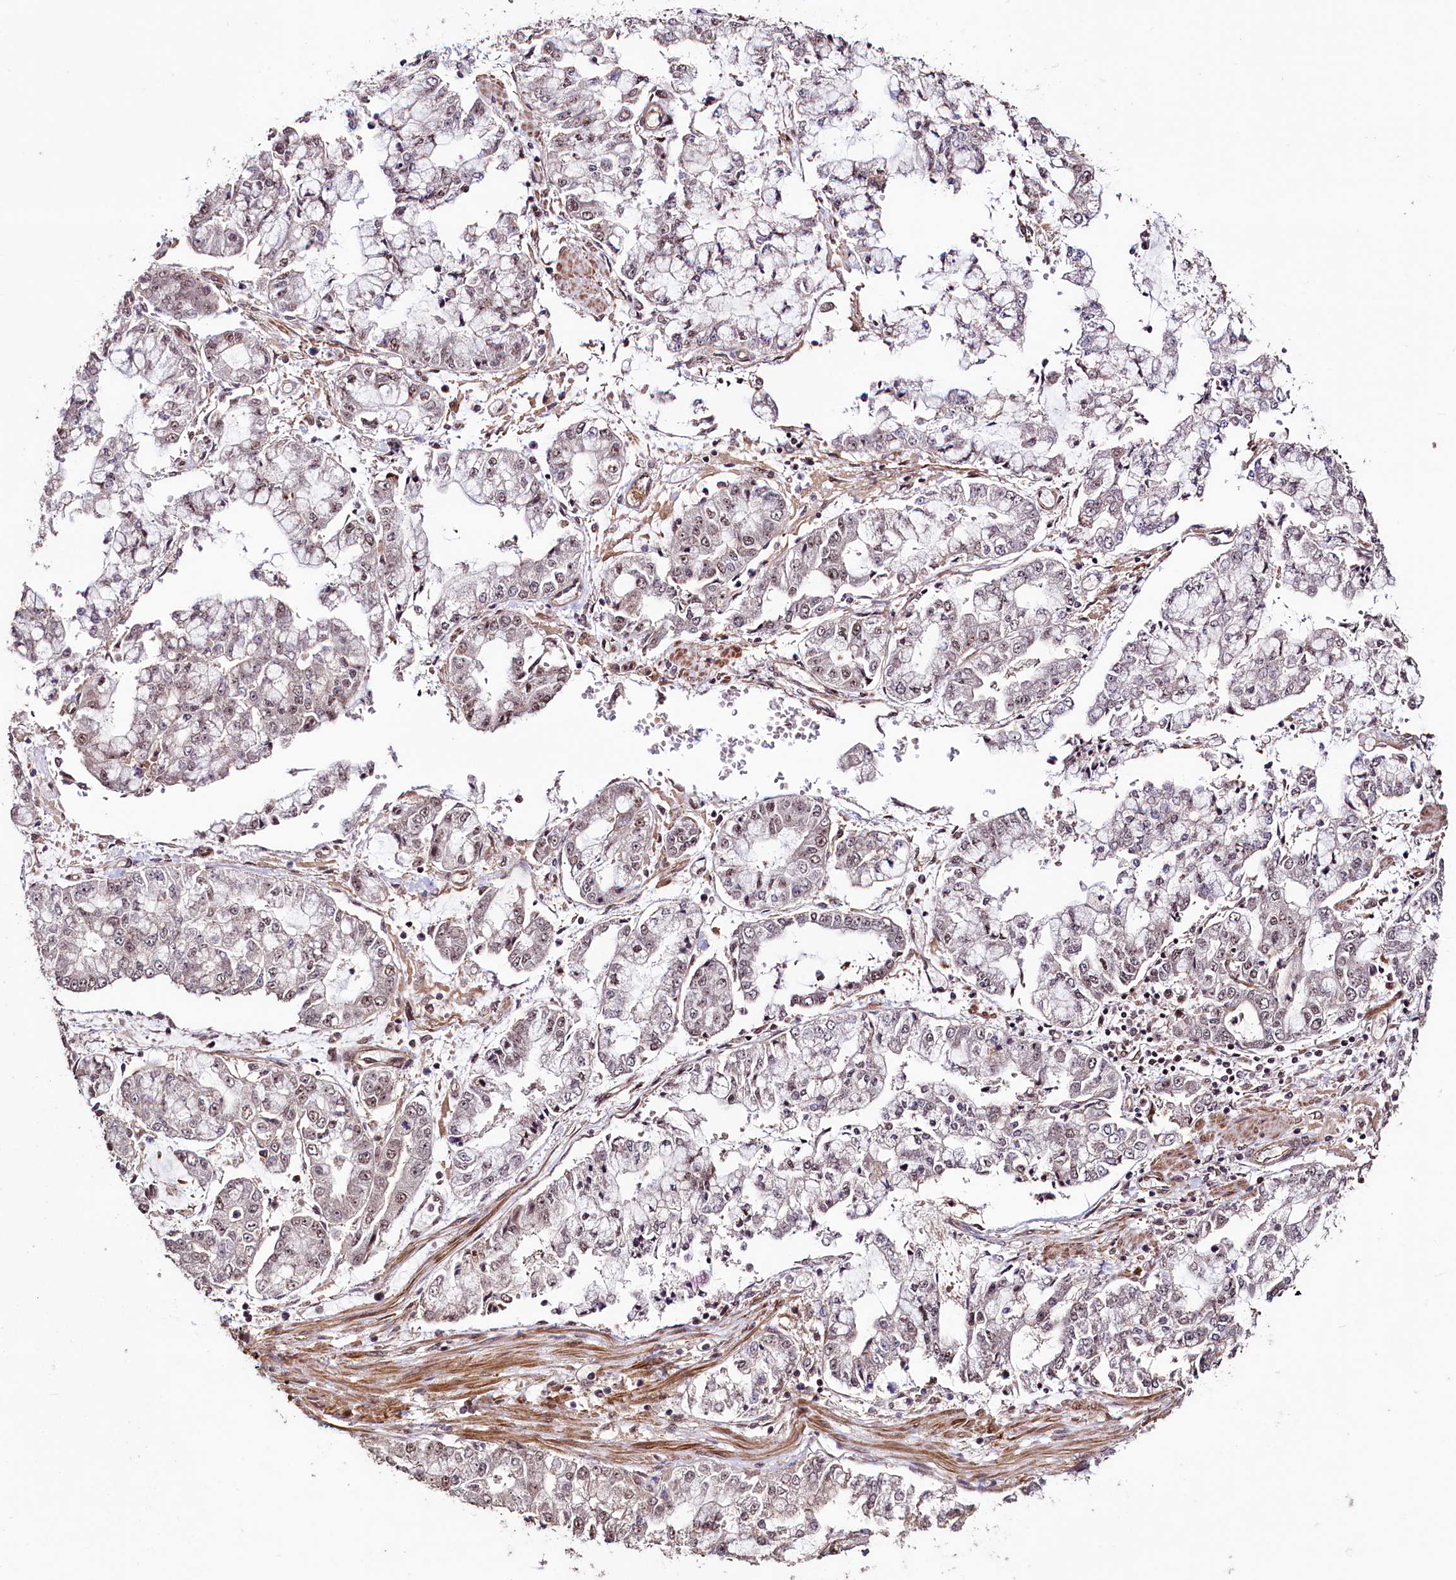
{"staining": {"intensity": "weak", "quantity": "25%-75%", "location": "nuclear"}, "tissue": "stomach cancer", "cell_type": "Tumor cells", "image_type": "cancer", "snomed": [{"axis": "morphology", "description": "Adenocarcinoma, NOS"}, {"axis": "topography", "description": "Stomach"}], "caption": "IHC (DAB (3,3'-diaminobenzidine)) staining of human adenocarcinoma (stomach) exhibits weak nuclear protein positivity in approximately 25%-75% of tumor cells.", "gene": "SFSWAP", "patient": {"sex": "male", "age": 76}}